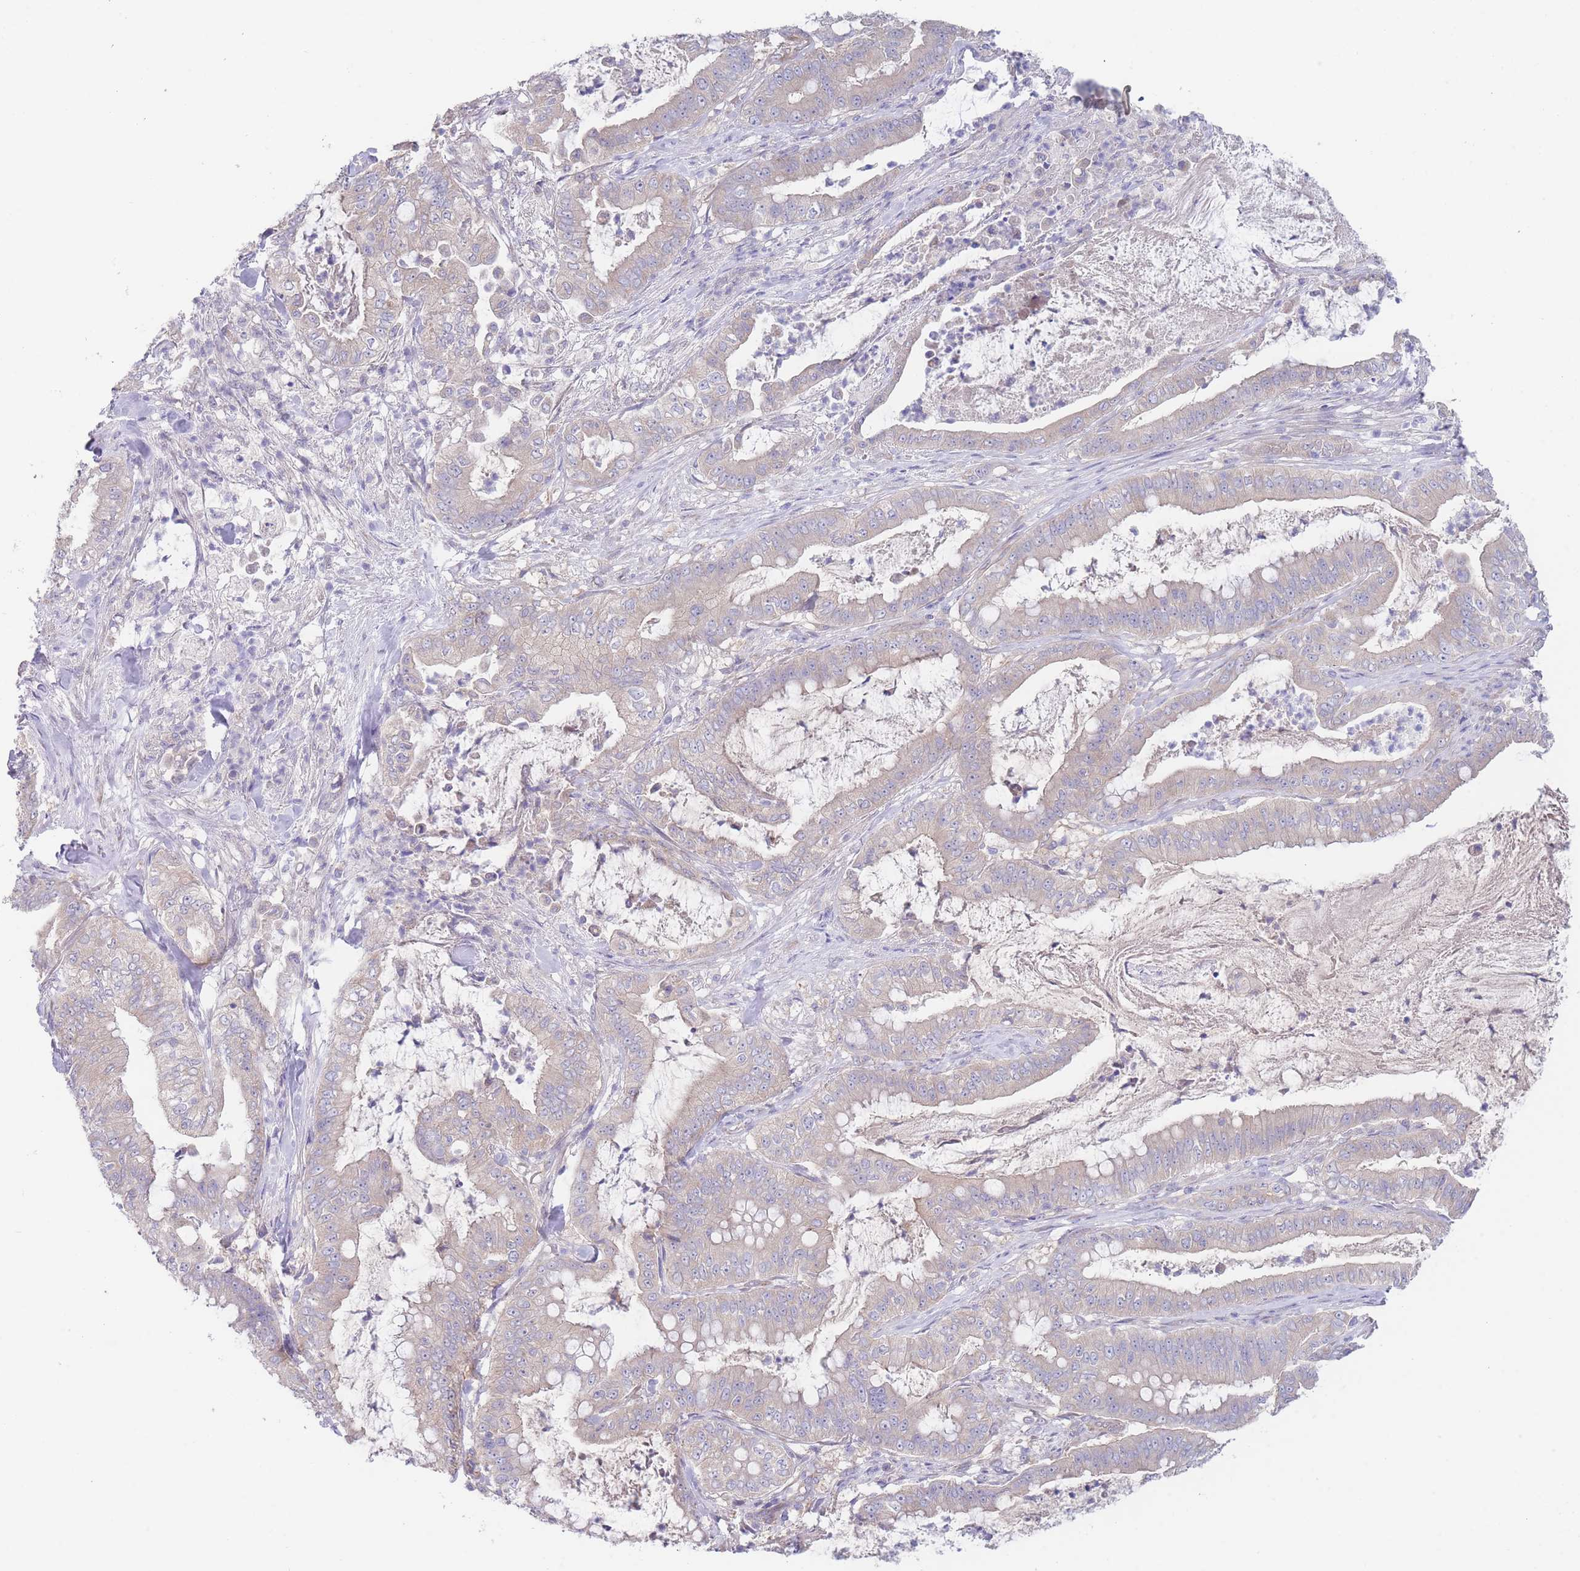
{"staining": {"intensity": "negative", "quantity": "none", "location": "none"}, "tissue": "pancreatic cancer", "cell_type": "Tumor cells", "image_type": "cancer", "snomed": [{"axis": "morphology", "description": "Adenocarcinoma, NOS"}, {"axis": "topography", "description": "Pancreas"}], "caption": "Histopathology image shows no protein positivity in tumor cells of adenocarcinoma (pancreatic) tissue.", "gene": "ZNF281", "patient": {"sex": "male", "age": 71}}